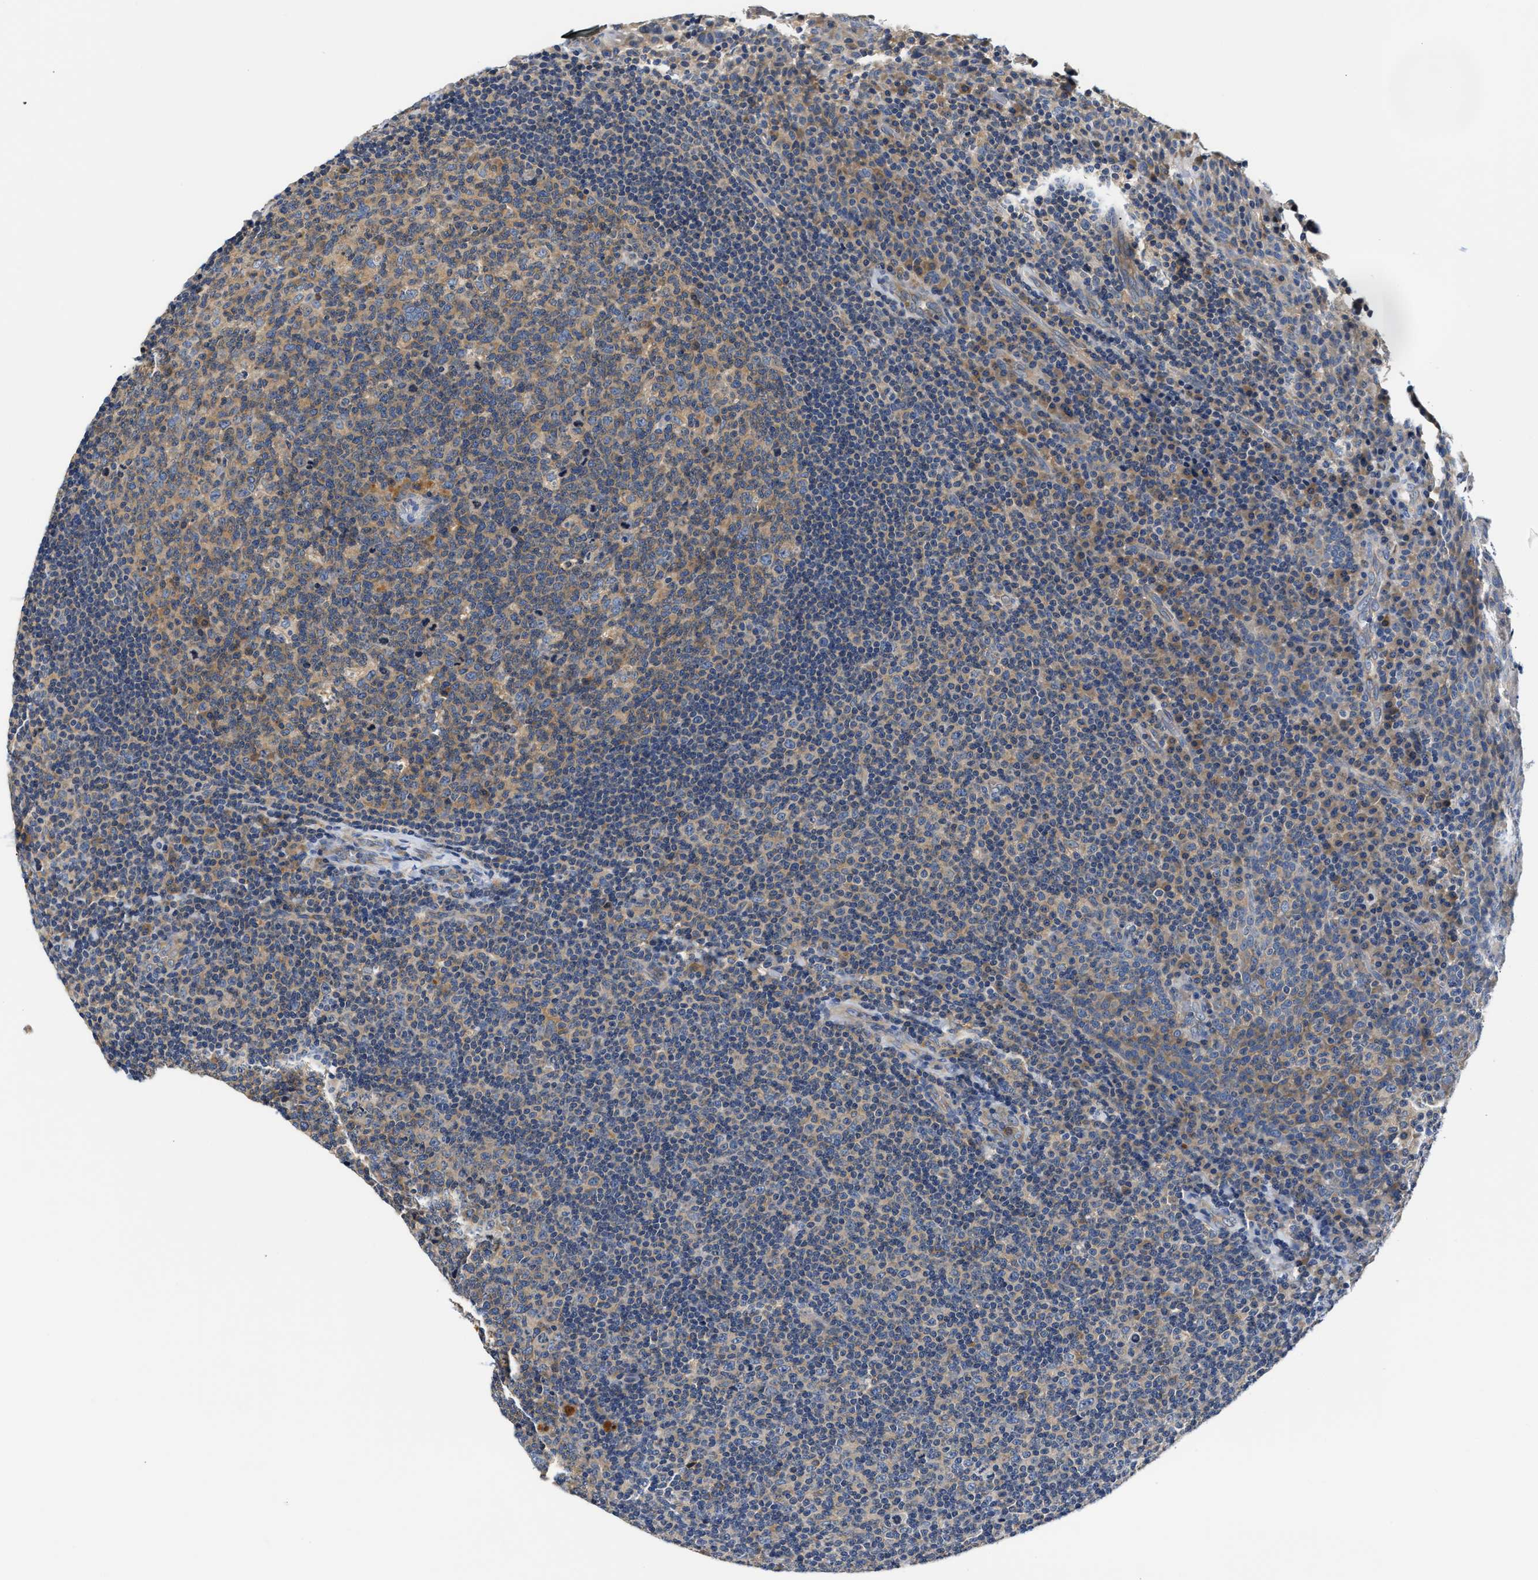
{"staining": {"intensity": "weak", "quantity": "25%-75%", "location": "cytoplasmic/membranous"}, "tissue": "tonsil", "cell_type": "Germinal center cells", "image_type": "normal", "snomed": [{"axis": "morphology", "description": "Normal tissue, NOS"}, {"axis": "topography", "description": "Tonsil"}], "caption": "High-power microscopy captured an immunohistochemistry (IHC) image of normal tonsil, revealing weak cytoplasmic/membranous positivity in about 25%-75% of germinal center cells.", "gene": "FAM185A", "patient": {"sex": "male", "age": 17}}